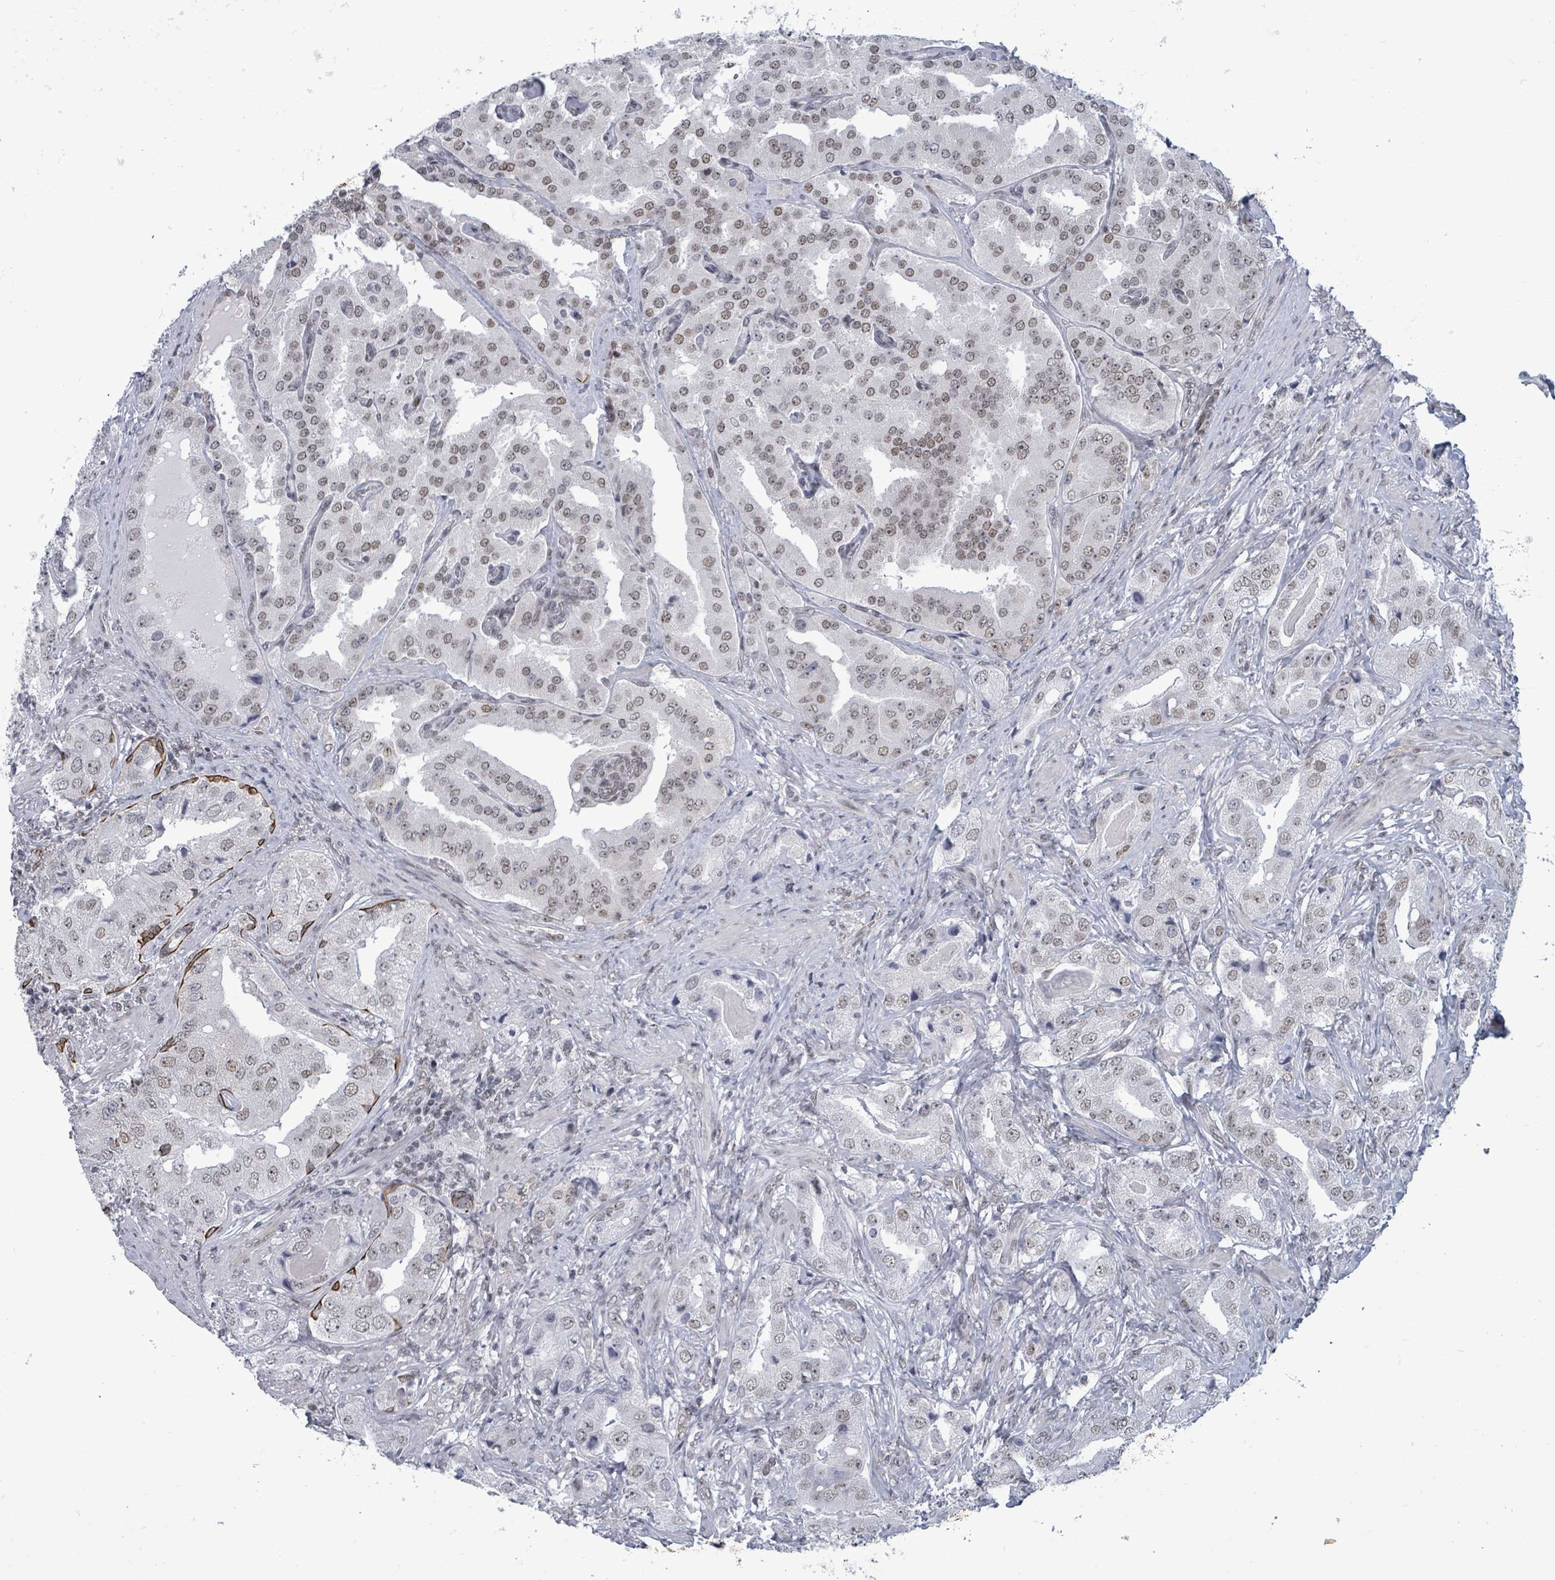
{"staining": {"intensity": "weak", "quantity": ">75%", "location": "nuclear"}, "tissue": "prostate cancer", "cell_type": "Tumor cells", "image_type": "cancer", "snomed": [{"axis": "morphology", "description": "Adenocarcinoma, High grade"}, {"axis": "topography", "description": "Prostate"}], "caption": "The micrograph shows a brown stain indicating the presence of a protein in the nuclear of tumor cells in prostate cancer (high-grade adenocarcinoma). Using DAB (3,3'-diaminobenzidine) (brown) and hematoxylin (blue) stains, captured at high magnification using brightfield microscopy.", "gene": "ERCC5", "patient": {"sex": "male", "age": 63}}